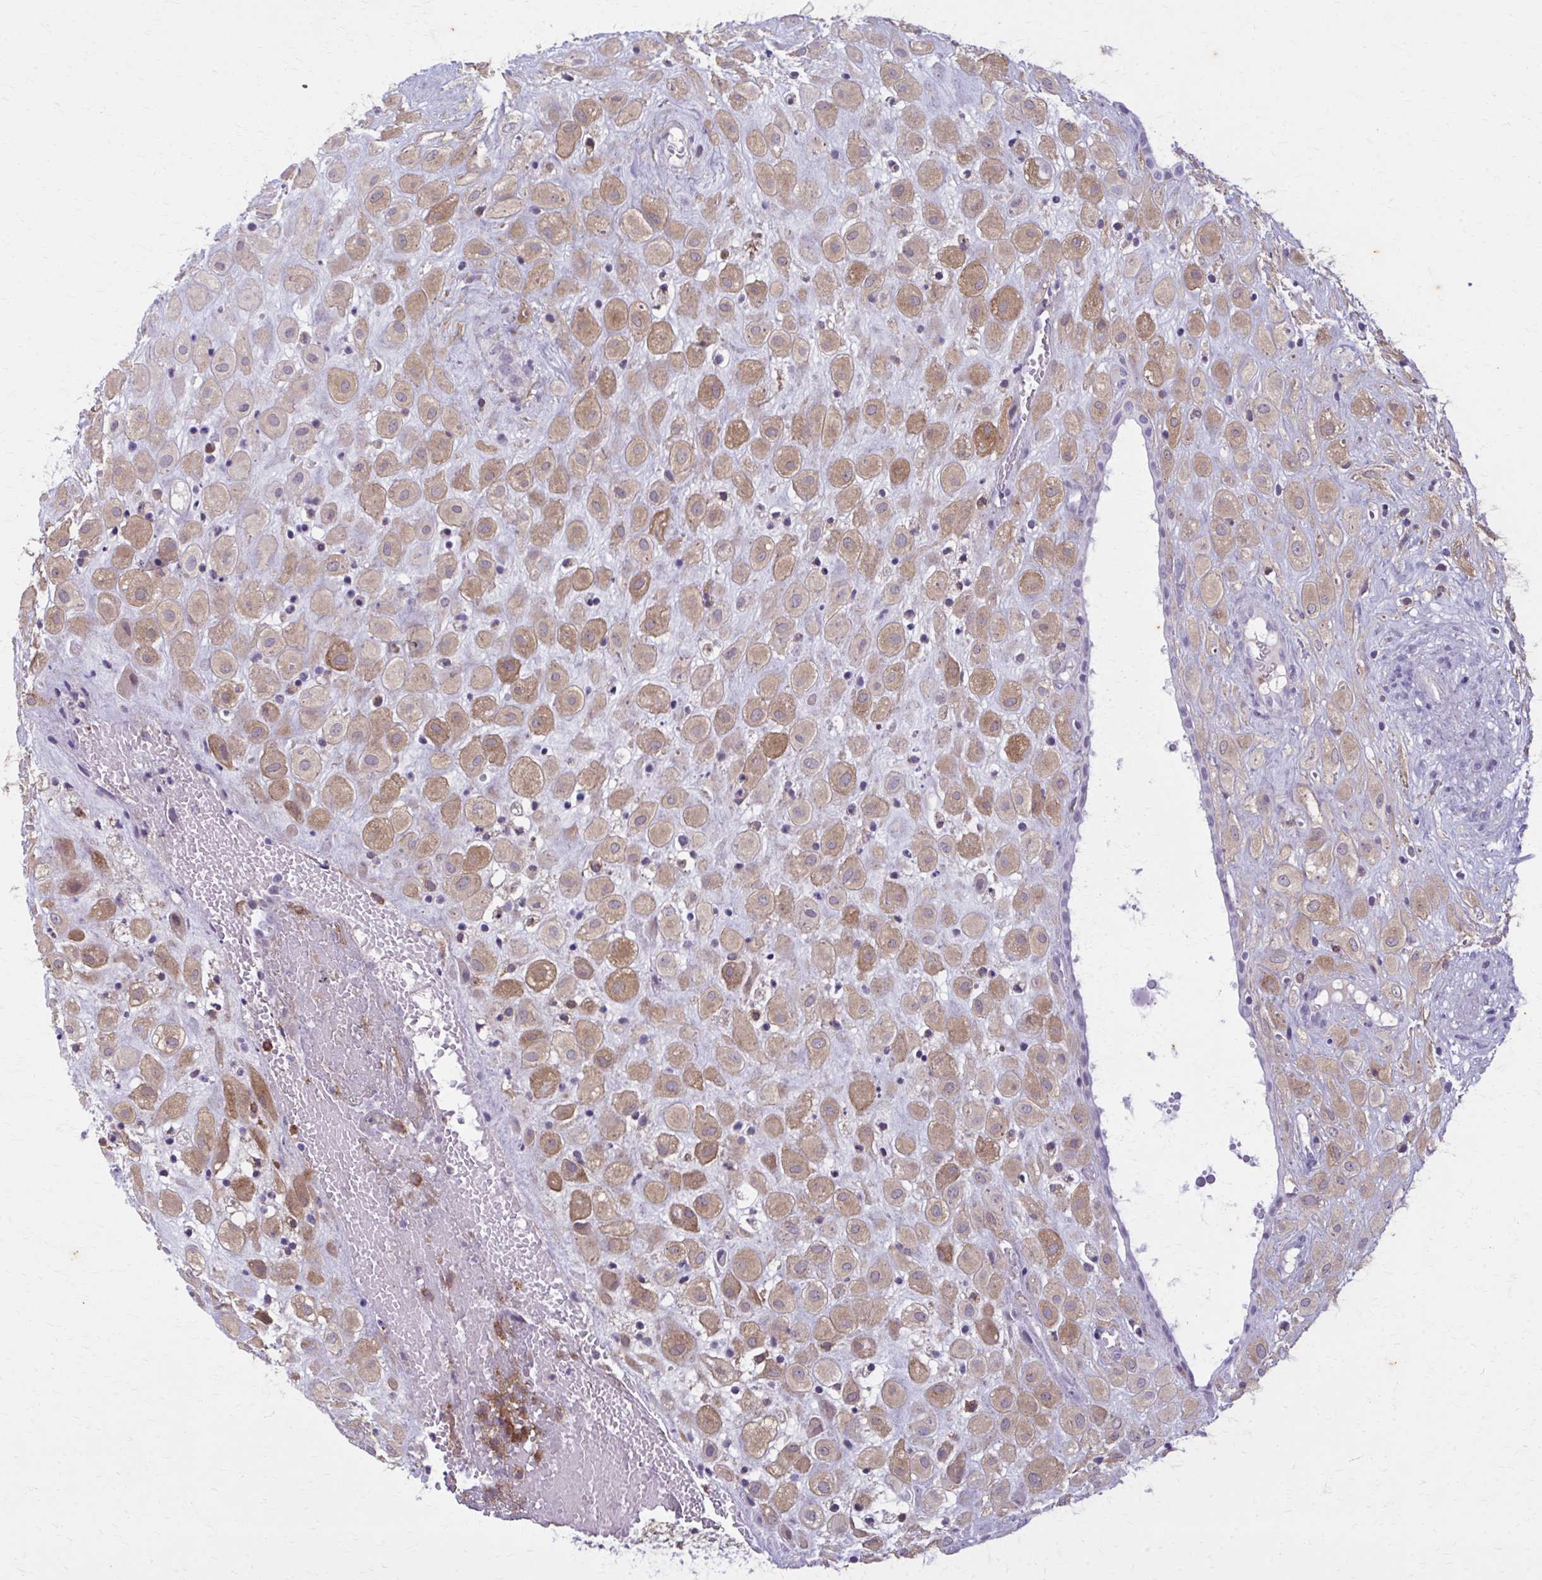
{"staining": {"intensity": "moderate", "quantity": ">75%", "location": "cytoplasmic/membranous"}, "tissue": "placenta", "cell_type": "Decidual cells", "image_type": "normal", "snomed": [{"axis": "morphology", "description": "Normal tissue, NOS"}, {"axis": "topography", "description": "Placenta"}], "caption": "A micrograph of placenta stained for a protein exhibits moderate cytoplasmic/membranous brown staining in decidual cells.", "gene": "CARD9", "patient": {"sex": "female", "age": 24}}